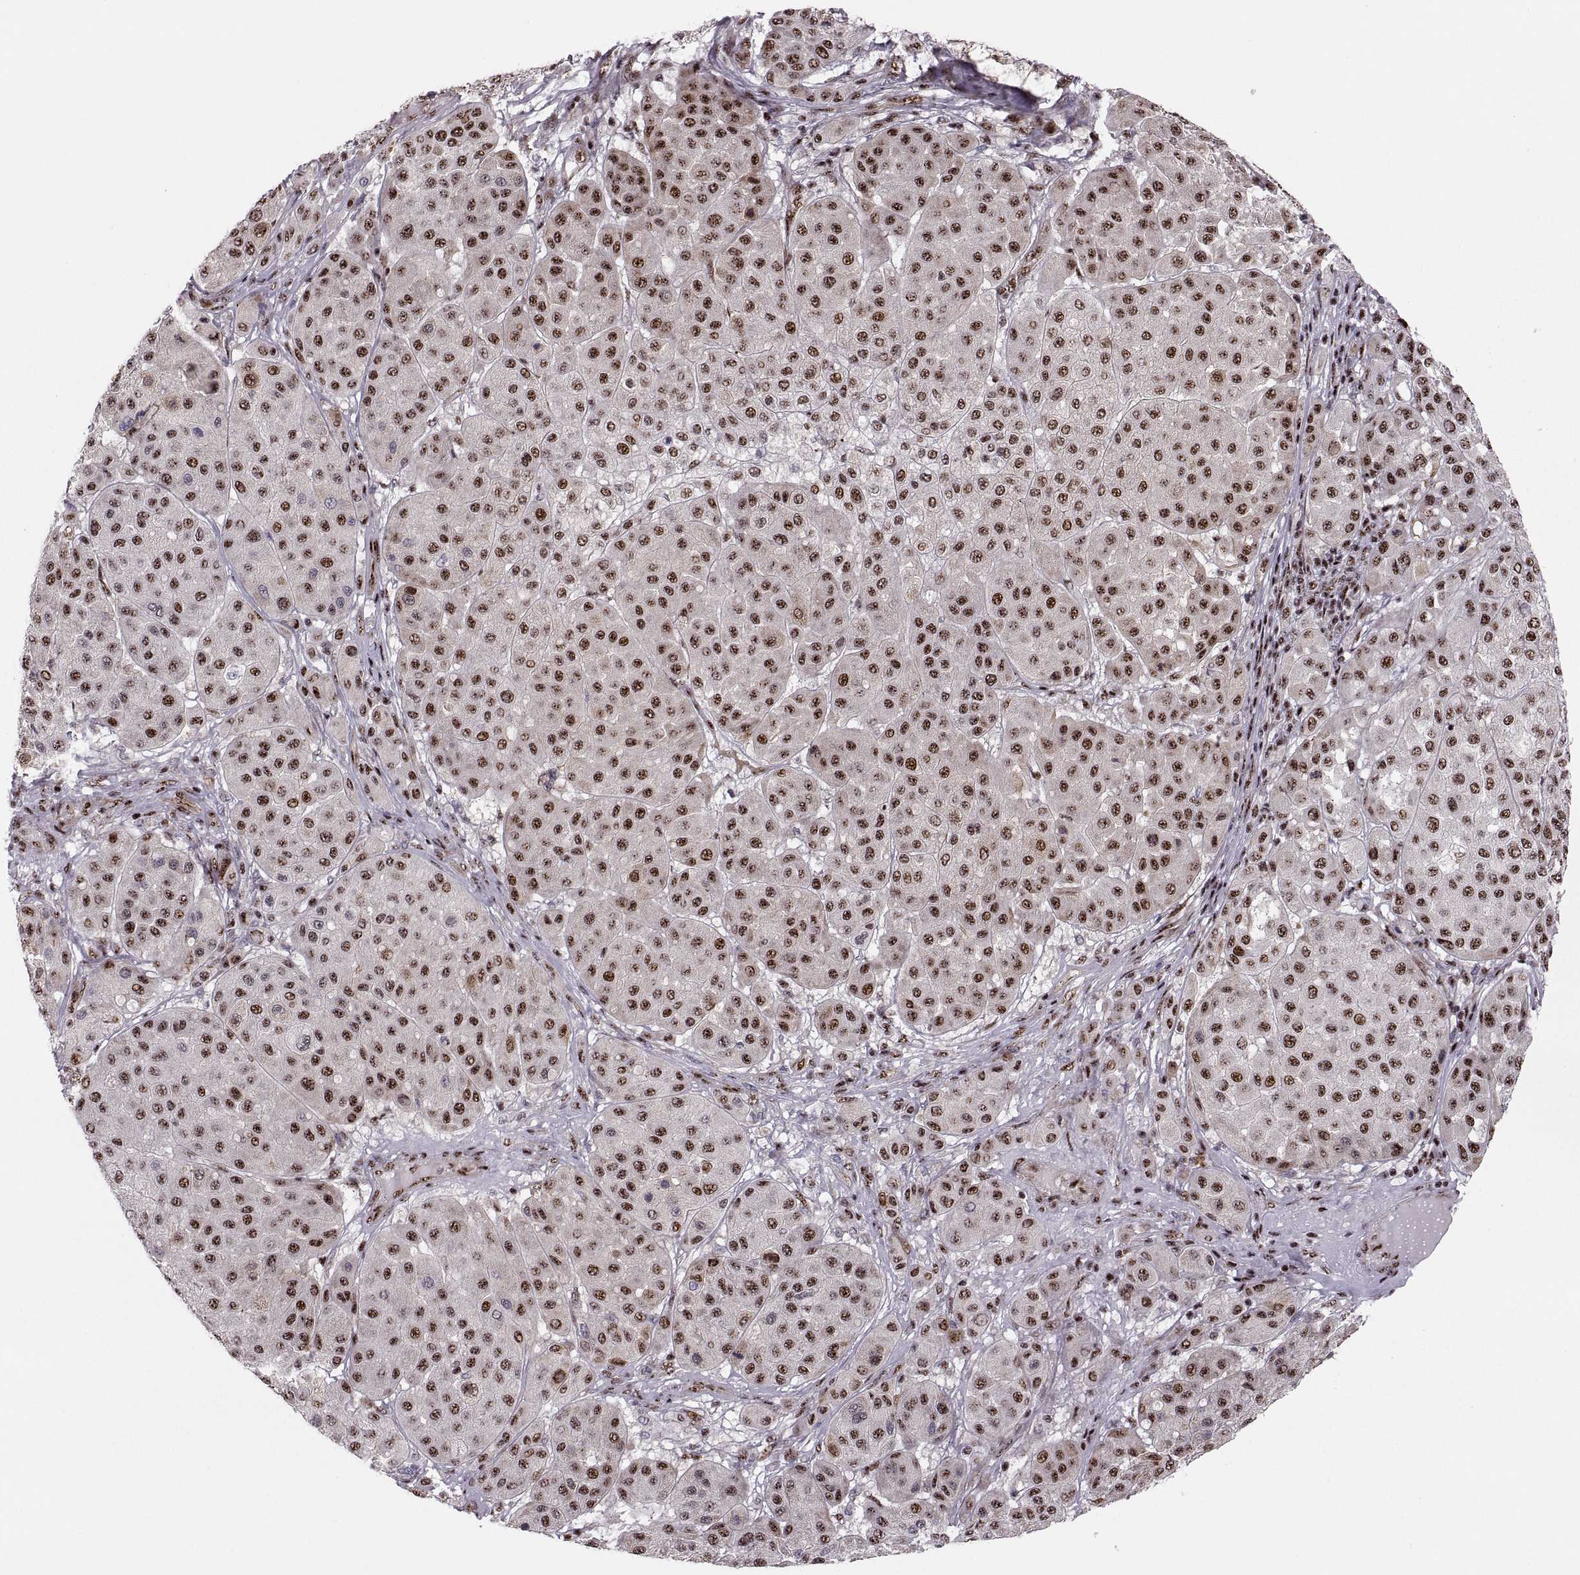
{"staining": {"intensity": "strong", "quantity": ">75%", "location": "nuclear"}, "tissue": "melanoma", "cell_type": "Tumor cells", "image_type": "cancer", "snomed": [{"axis": "morphology", "description": "Malignant melanoma, Metastatic site"}, {"axis": "topography", "description": "Smooth muscle"}], "caption": "Immunohistochemical staining of melanoma exhibits high levels of strong nuclear positivity in approximately >75% of tumor cells. (DAB (3,3'-diaminobenzidine) IHC with brightfield microscopy, high magnification).", "gene": "ZCCHC17", "patient": {"sex": "male", "age": 41}}